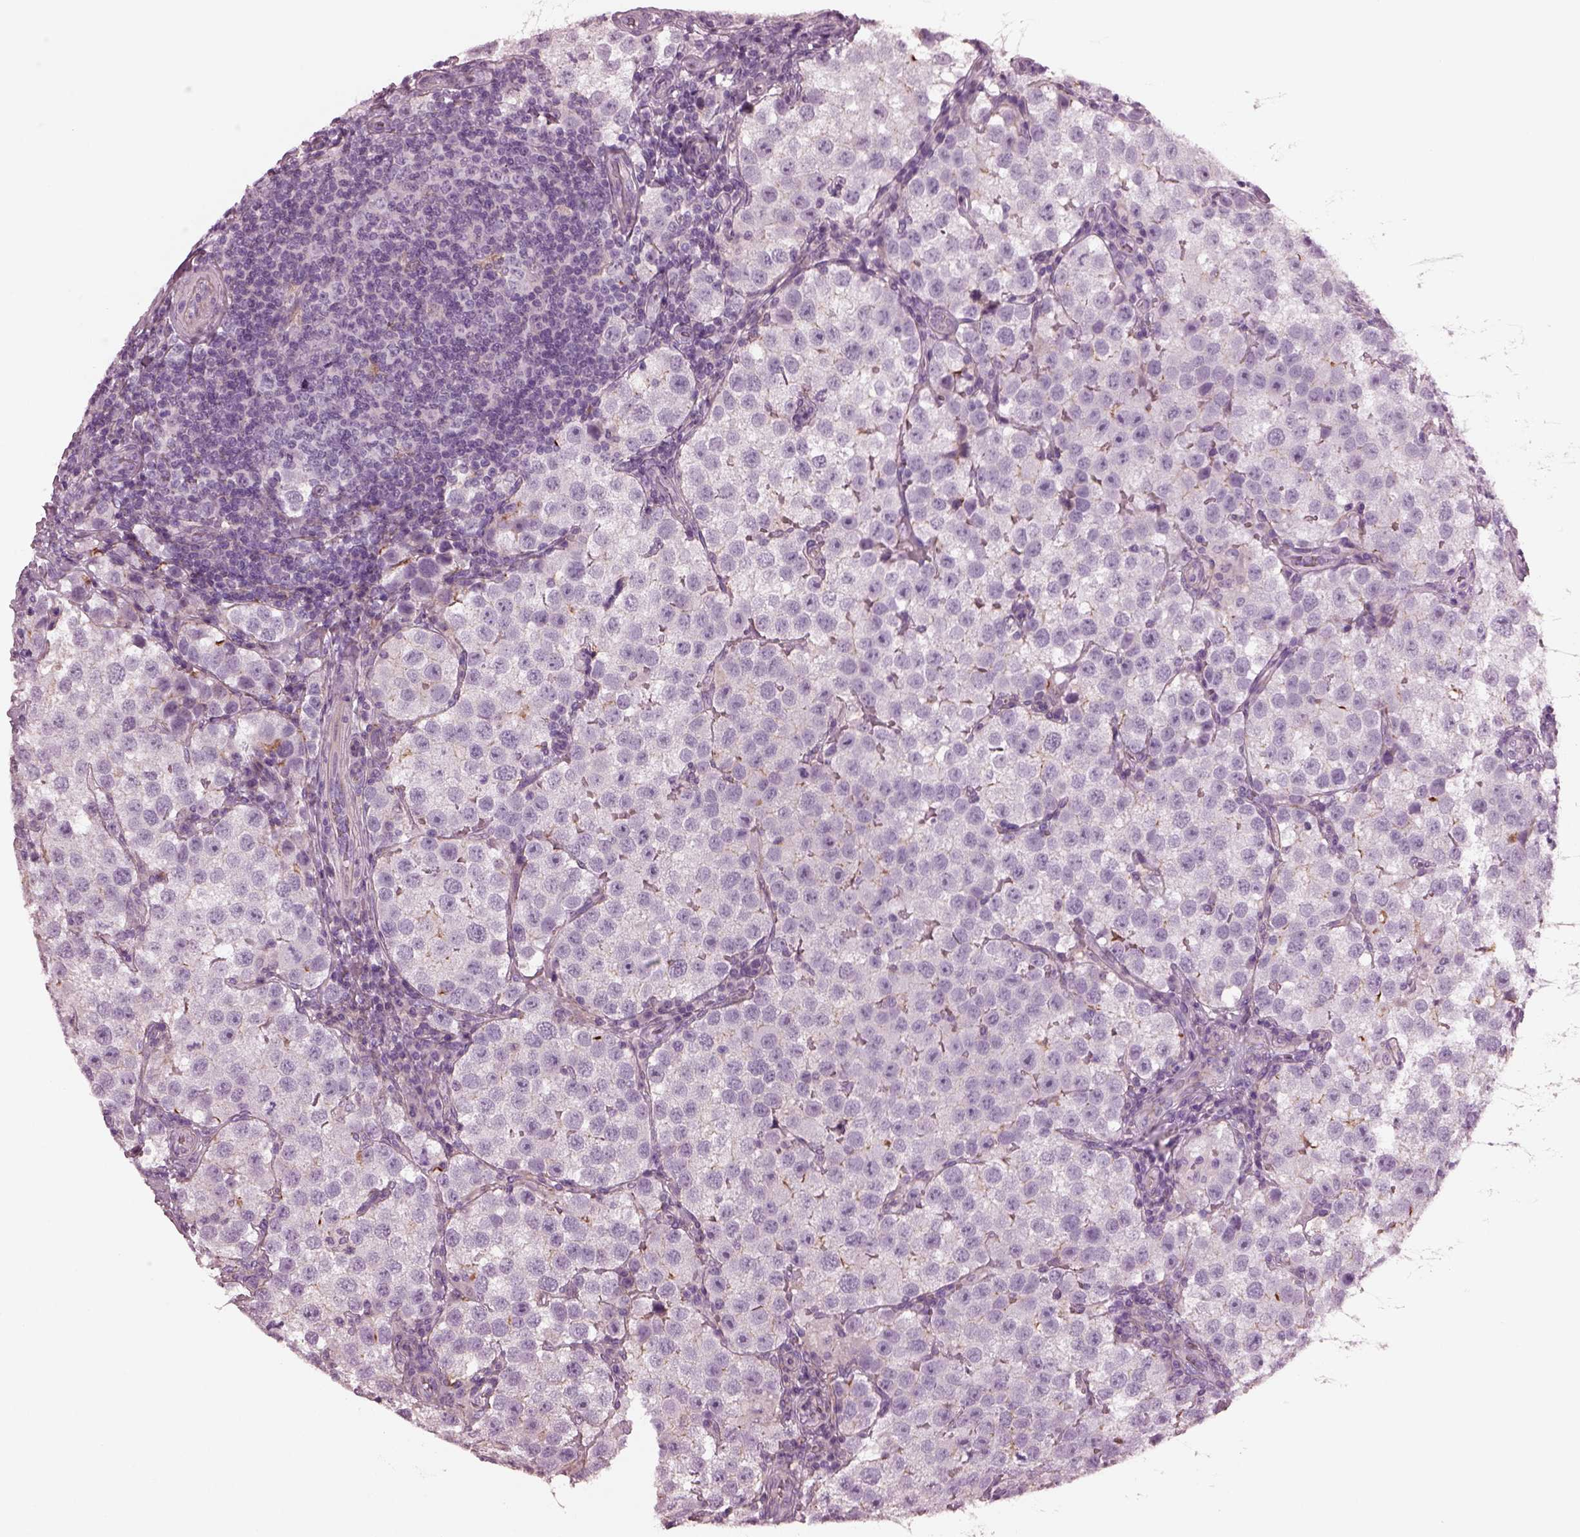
{"staining": {"intensity": "negative", "quantity": "none", "location": "none"}, "tissue": "testis cancer", "cell_type": "Tumor cells", "image_type": "cancer", "snomed": [{"axis": "morphology", "description": "Seminoma, NOS"}, {"axis": "topography", "description": "Testis"}], "caption": "An IHC histopathology image of testis cancer (seminoma) is shown. There is no staining in tumor cells of testis cancer (seminoma). (DAB immunohistochemistry, high magnification).", "gene": "GDF11", "patient": {"sex": "male", "age": 37}}